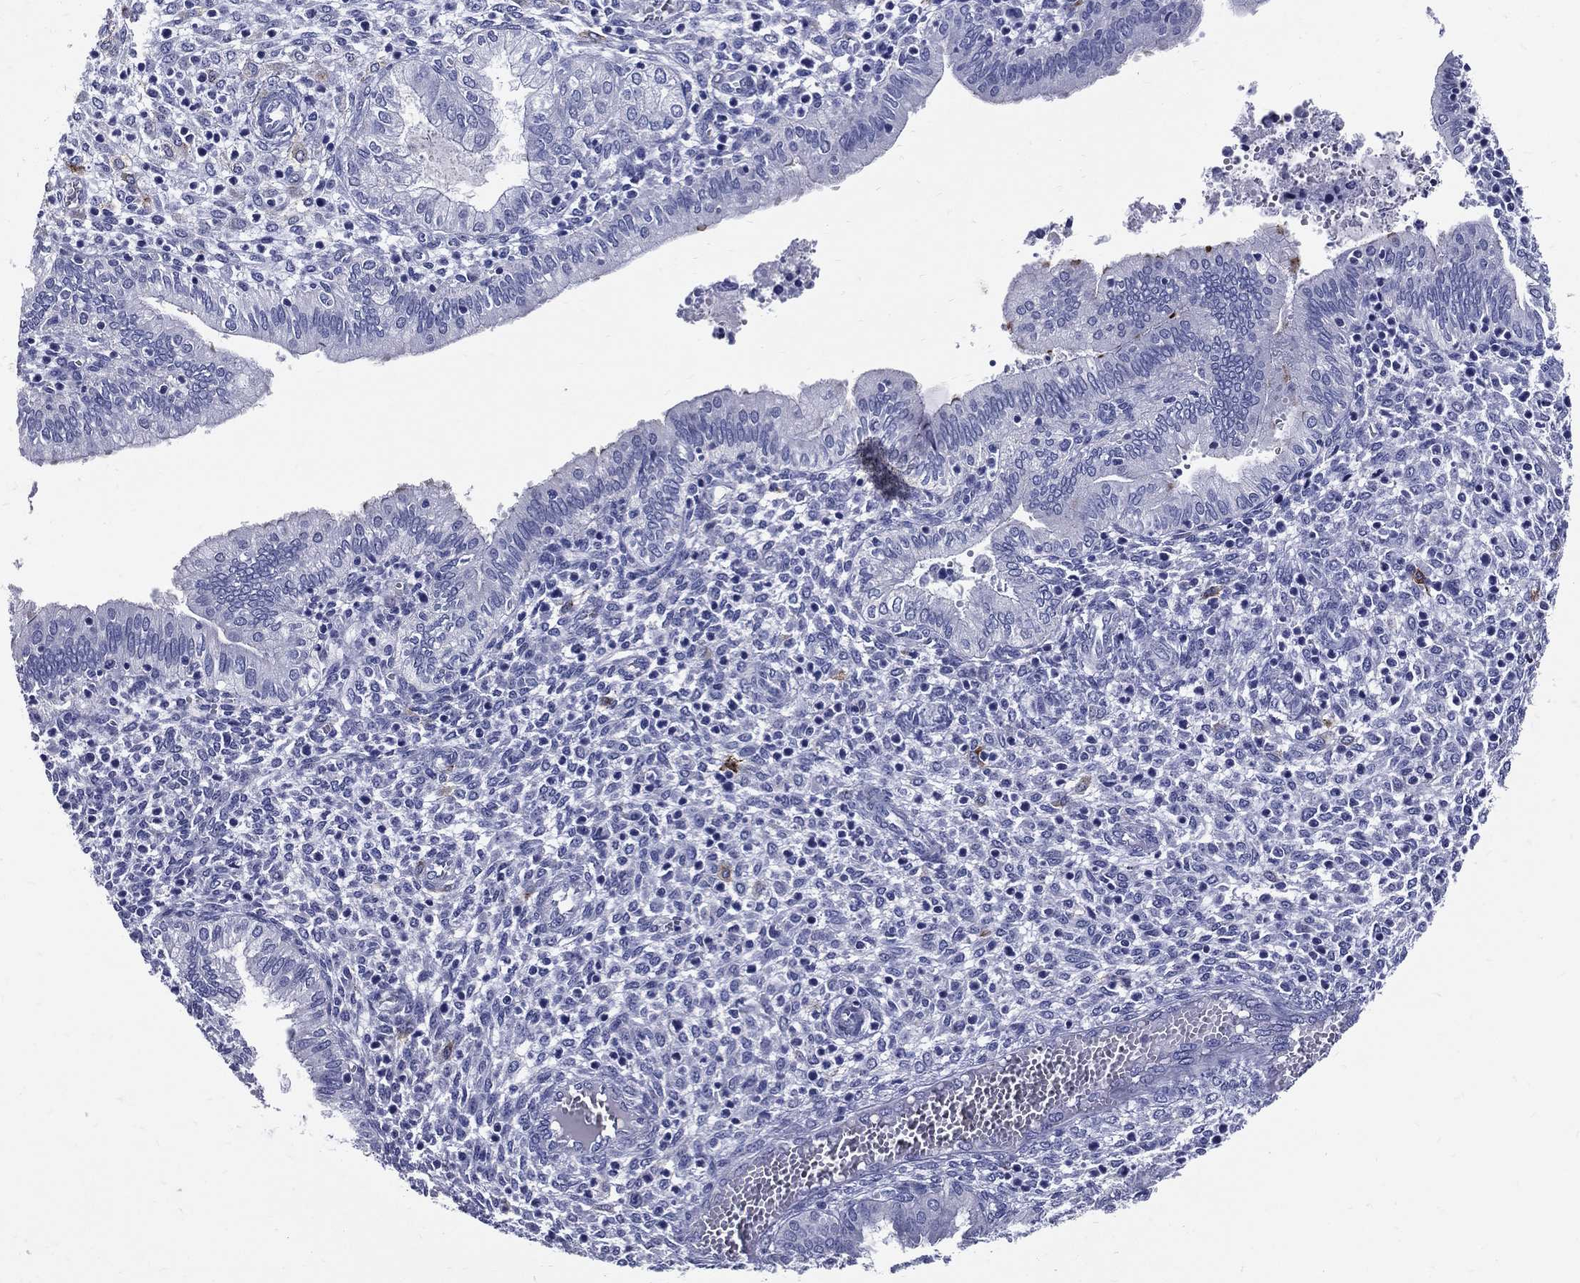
{"staining": {"intensity": "negative", "quantity": "none", "location": "none"}, "tissue": "endometrium", "cell_type": "Cells in endometrial stroma", "image_type": "normal", "snomed": [{"axis": "morphology", "description": "Normal tissue, NOS"}, {"axis": "topography", "description": "Endometrium"}], "caption": "Immunohistochemical staining of benign endometrium displays no significant positivity in cells in endometrial stroma.", "gene": "ACE2", "patient": {"sex": "female", "age": 43}}